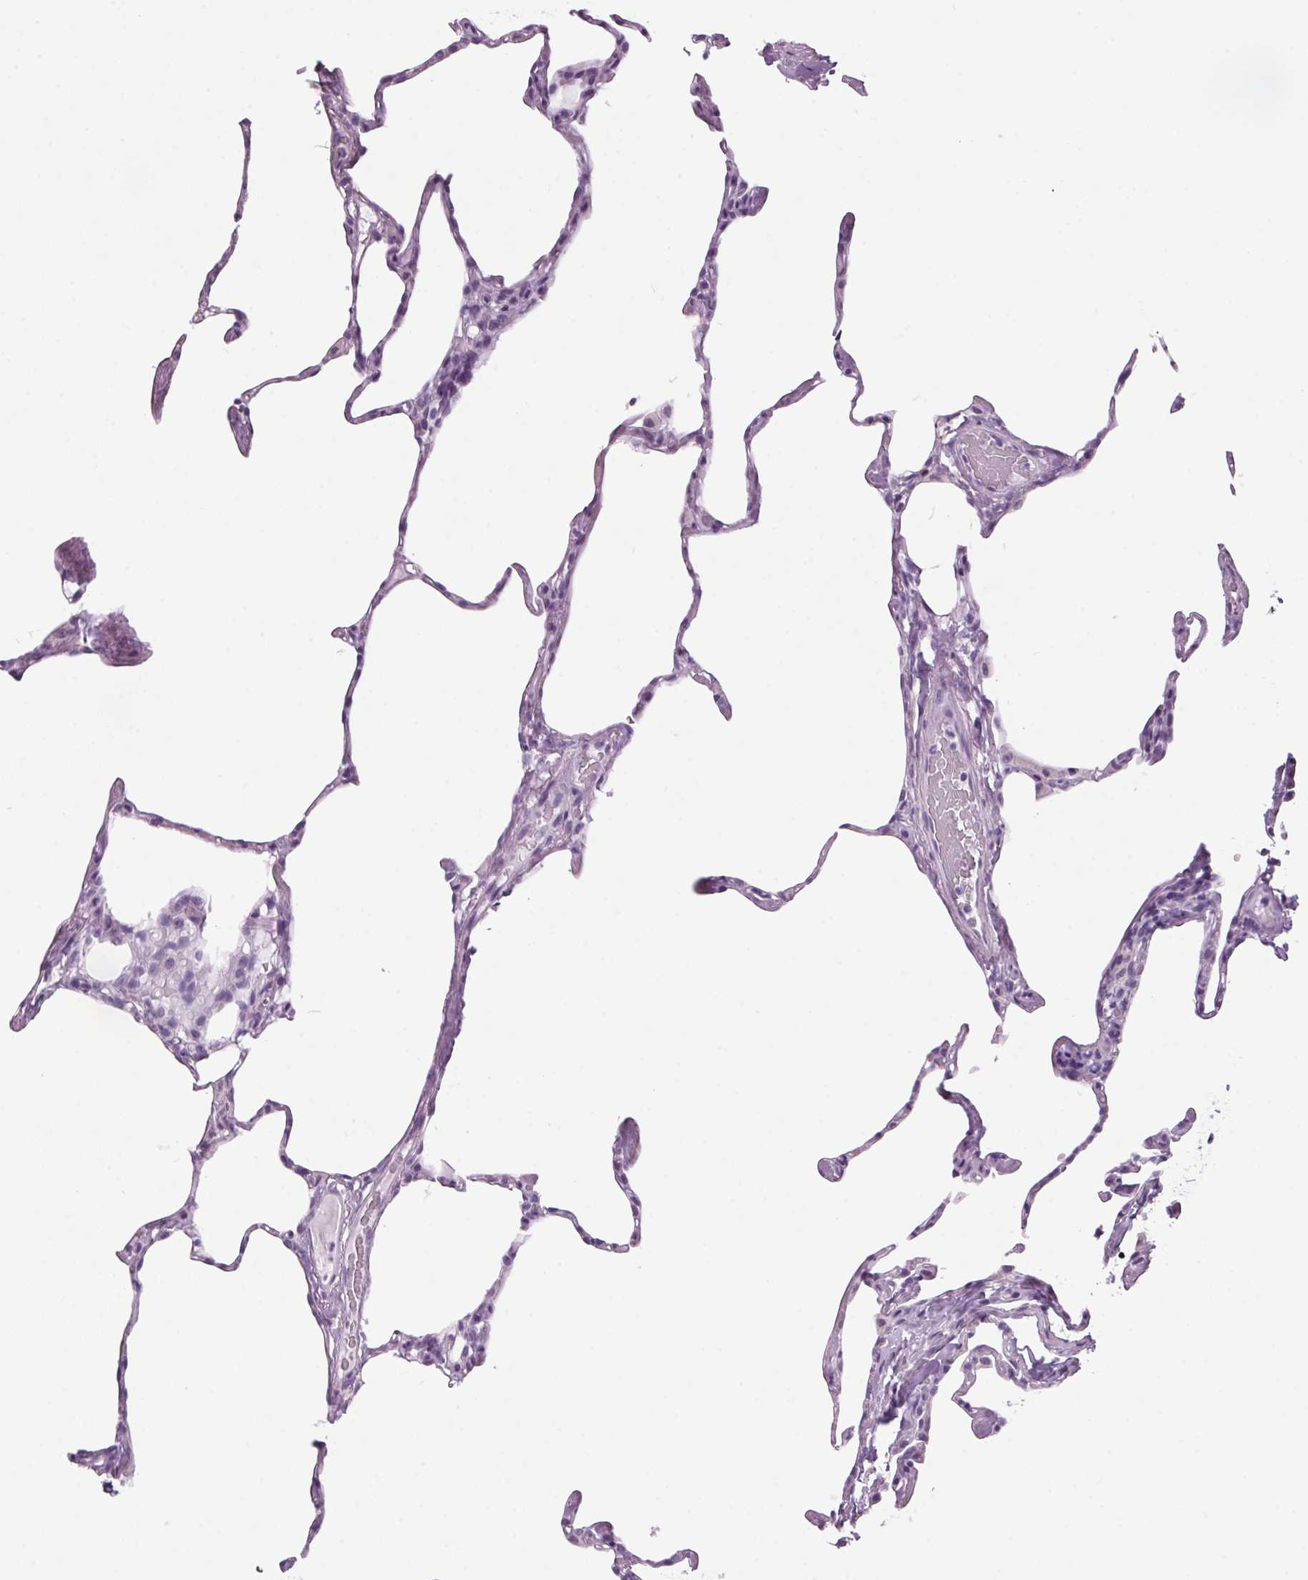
{"staining": {"intensity": "negative", "quantity": "none", "location": "none"}, "tissue": "lung", "cell_type": "Alveolar cells", "image_type": "normal", "snomed": [{"axis": "morphology", "description": "Normal tissue, NOS"}, {"axis": "topography", "description": "Lung"}], "caption": "Immunohistochemical staining of normal human lung displays no significant positivity in alveolar cells.", "gene": "PPP1R1A", "patient": {"sex": "male", "age": 65}}